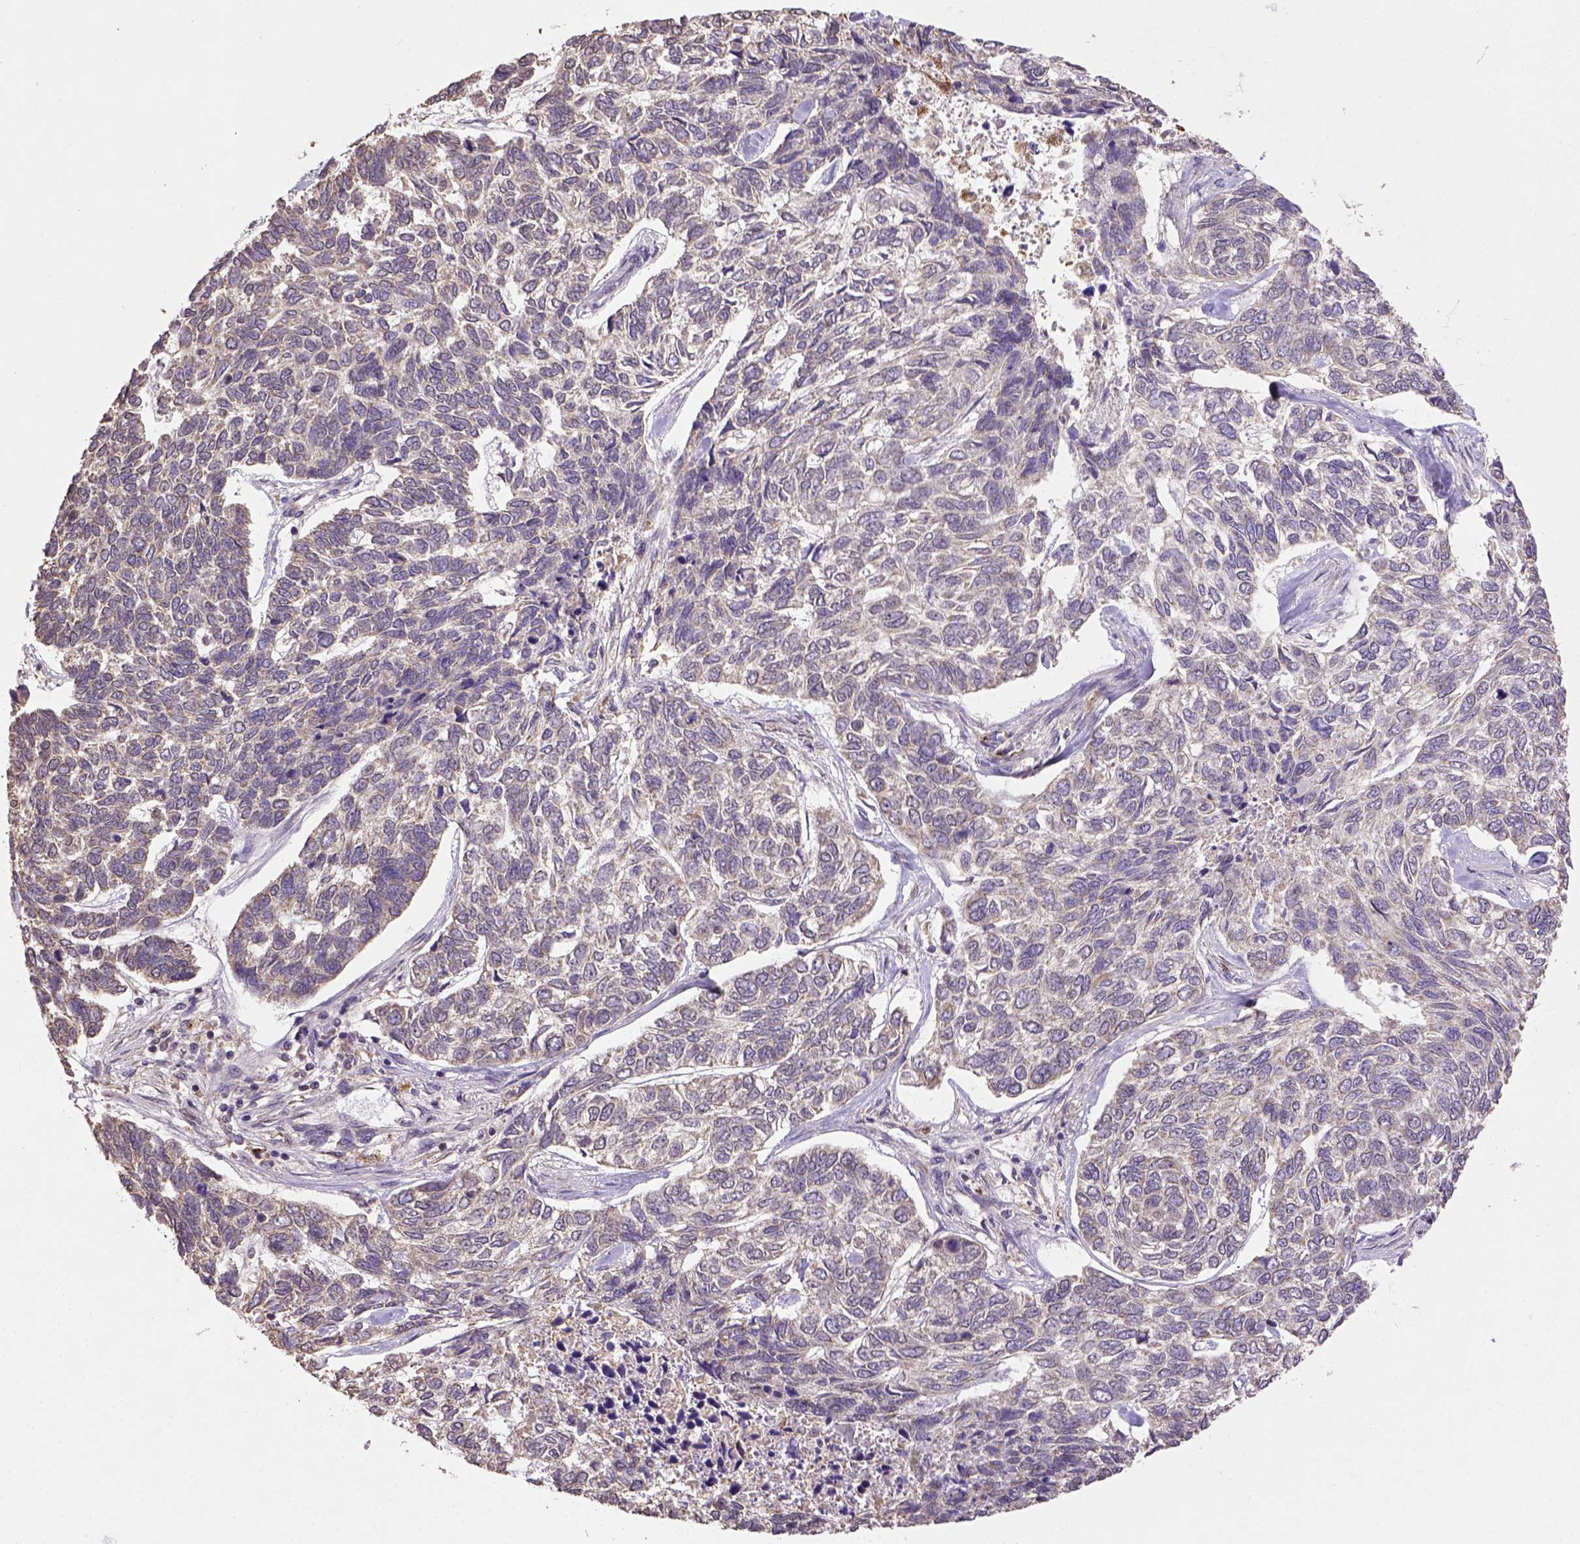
{"staining": {"intensity": "weak", "quantity": "25%-75%", "location": "cytoplasmic/membranous"}, "tissue": "skin cancer", "cell_type": "Tumor cells", "image_type": "cancer", "snomed": [{"axis": "morphology", "description": "Basal cell carcinoma"}, {"axis": "topography", "description": "Skin"}], "caption": "Protein analysis of skin basal cell carcinoma tissue demonstrates weak cytoplasmic/membranous staining in approximately 25%-75% of tumor cells.", "gene": "NUDT10", "patient": {"sex": "female", "age": 65}}